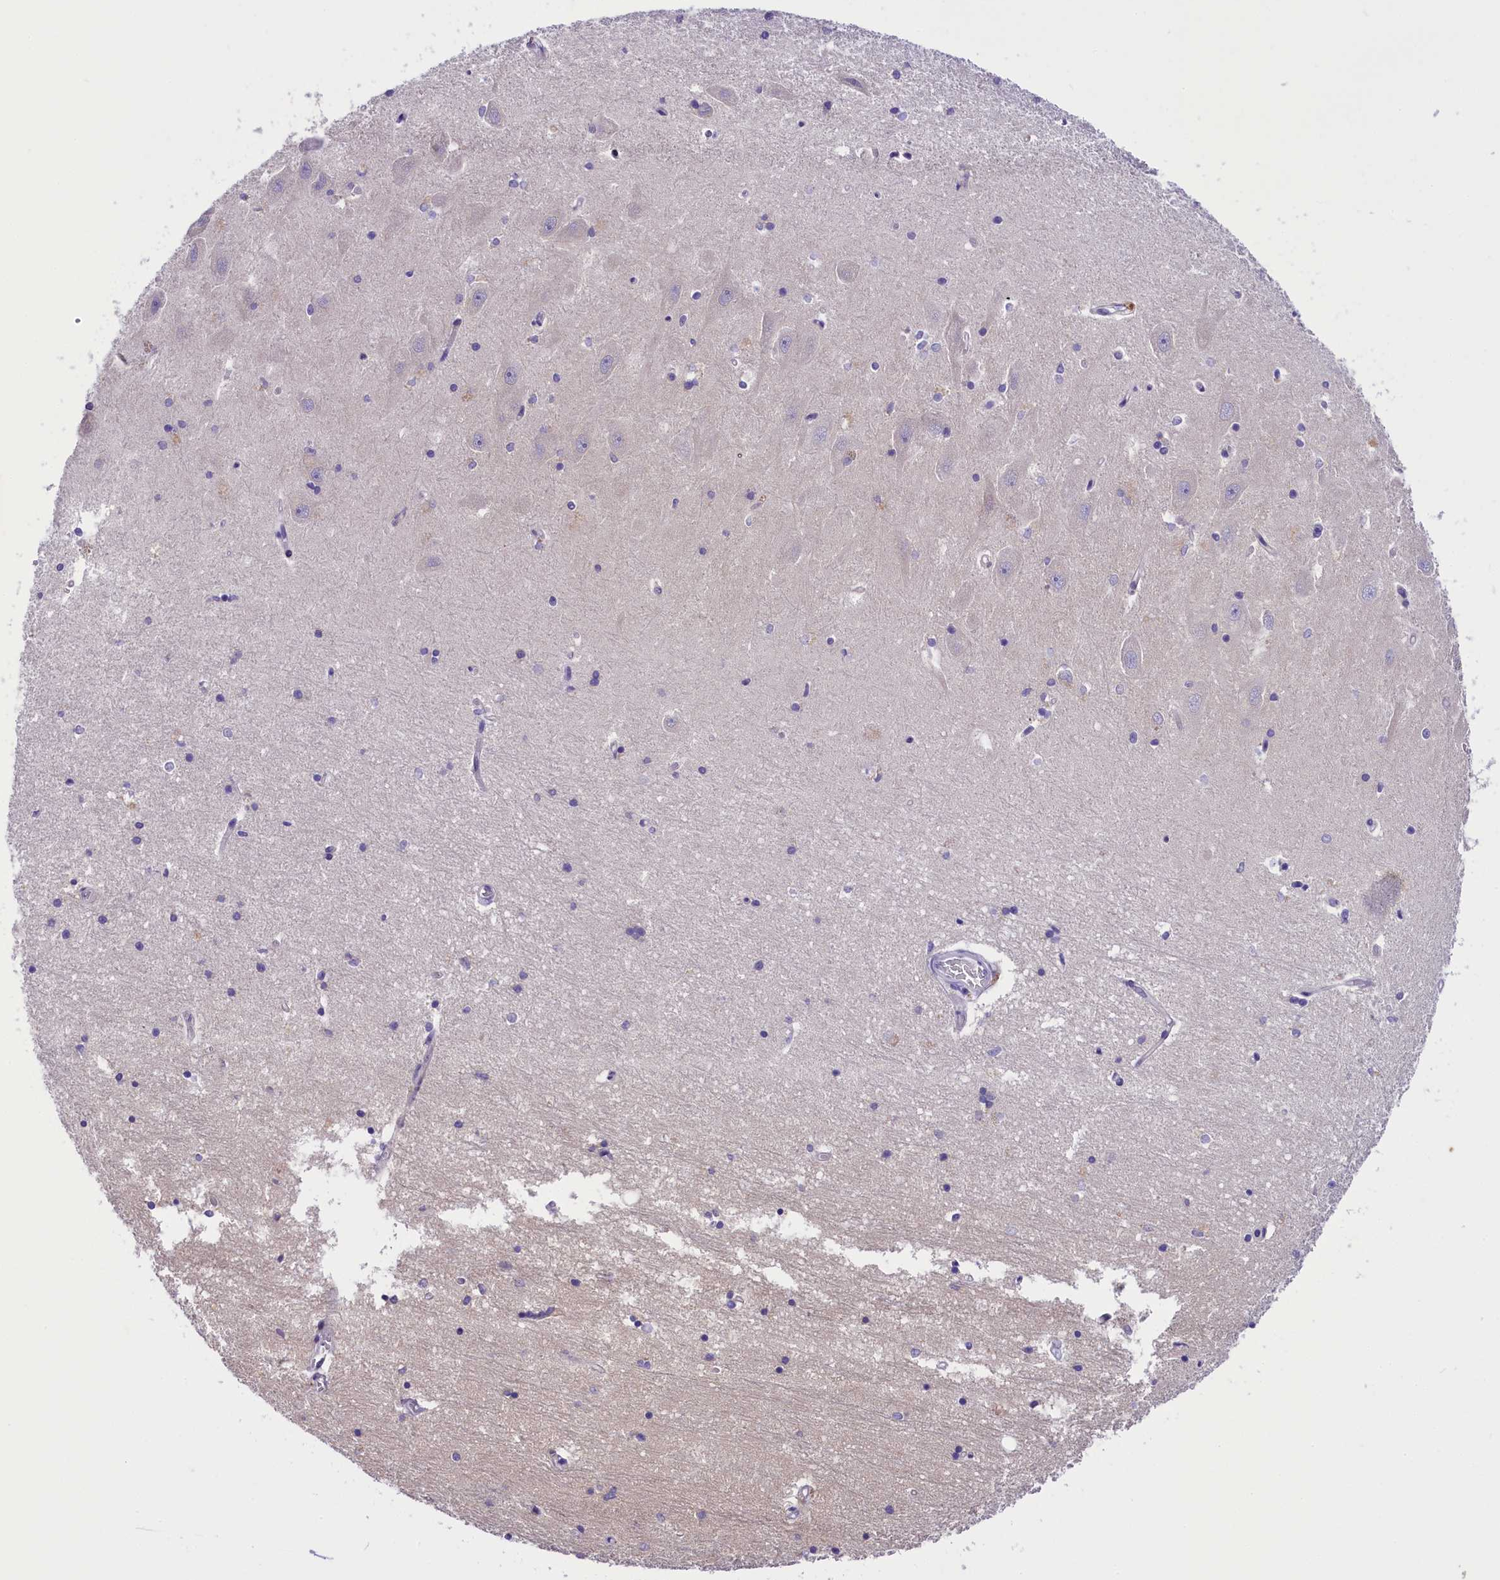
{"staining": {"intensity": "negative", "quantity": "none", "location": "none"}, "tissue": "hippocampus", "cell_type": "Glial cells", "image_type": "normal", "snomed": [{"axis": "morphology", "description": "Normal tissue, NOS"}, {"axis": "topography", "description": "Hippocampus"}], "caption": "A histopathology image of hippocampus stained for a protein shows no brown staining in glial cells.", "gene": "OSGEP", "patient": {"sex": "male", "age": 45}}